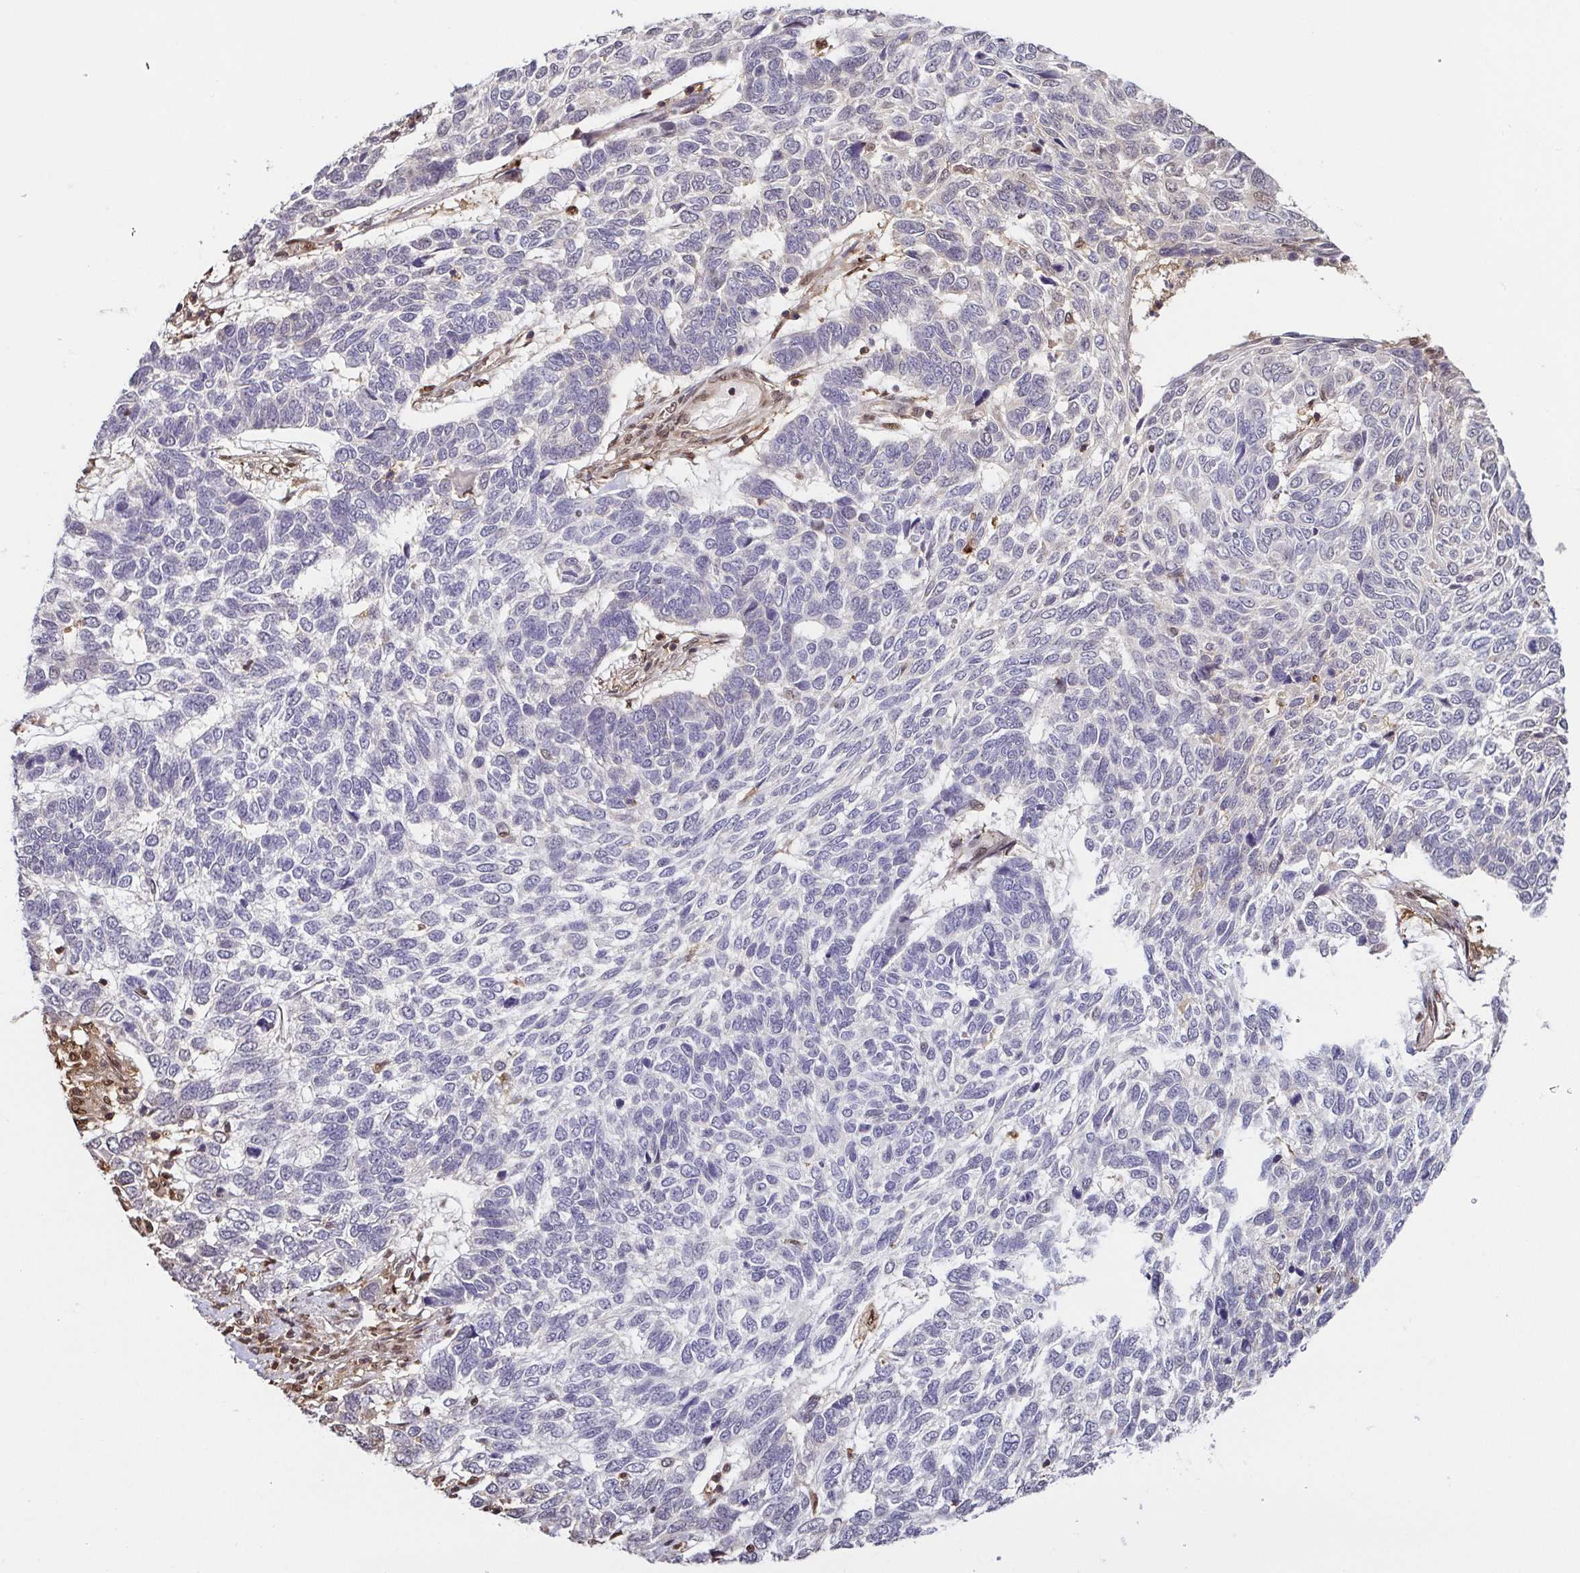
{"staining": {"intensity": "negative", "quantity": "none", "location": "none"}, "tissue": "skin cancer", "cell_type": "Tumor cells", "image_type": "cancer", "snomed": [{"axis": "morphology", "description": "Basal cell carcinoma"}, {"axis": "topography", "description": "Skin"}], "caption": "Immunohistochemistry histopathology image of neoplastic tissue: human skin cancer (basal cell carcinoma) stained with DAB shows no significant protein expression in tumor cells.", "gene": "PSMB9", "patient": {"sex": "female", "age": 65}}